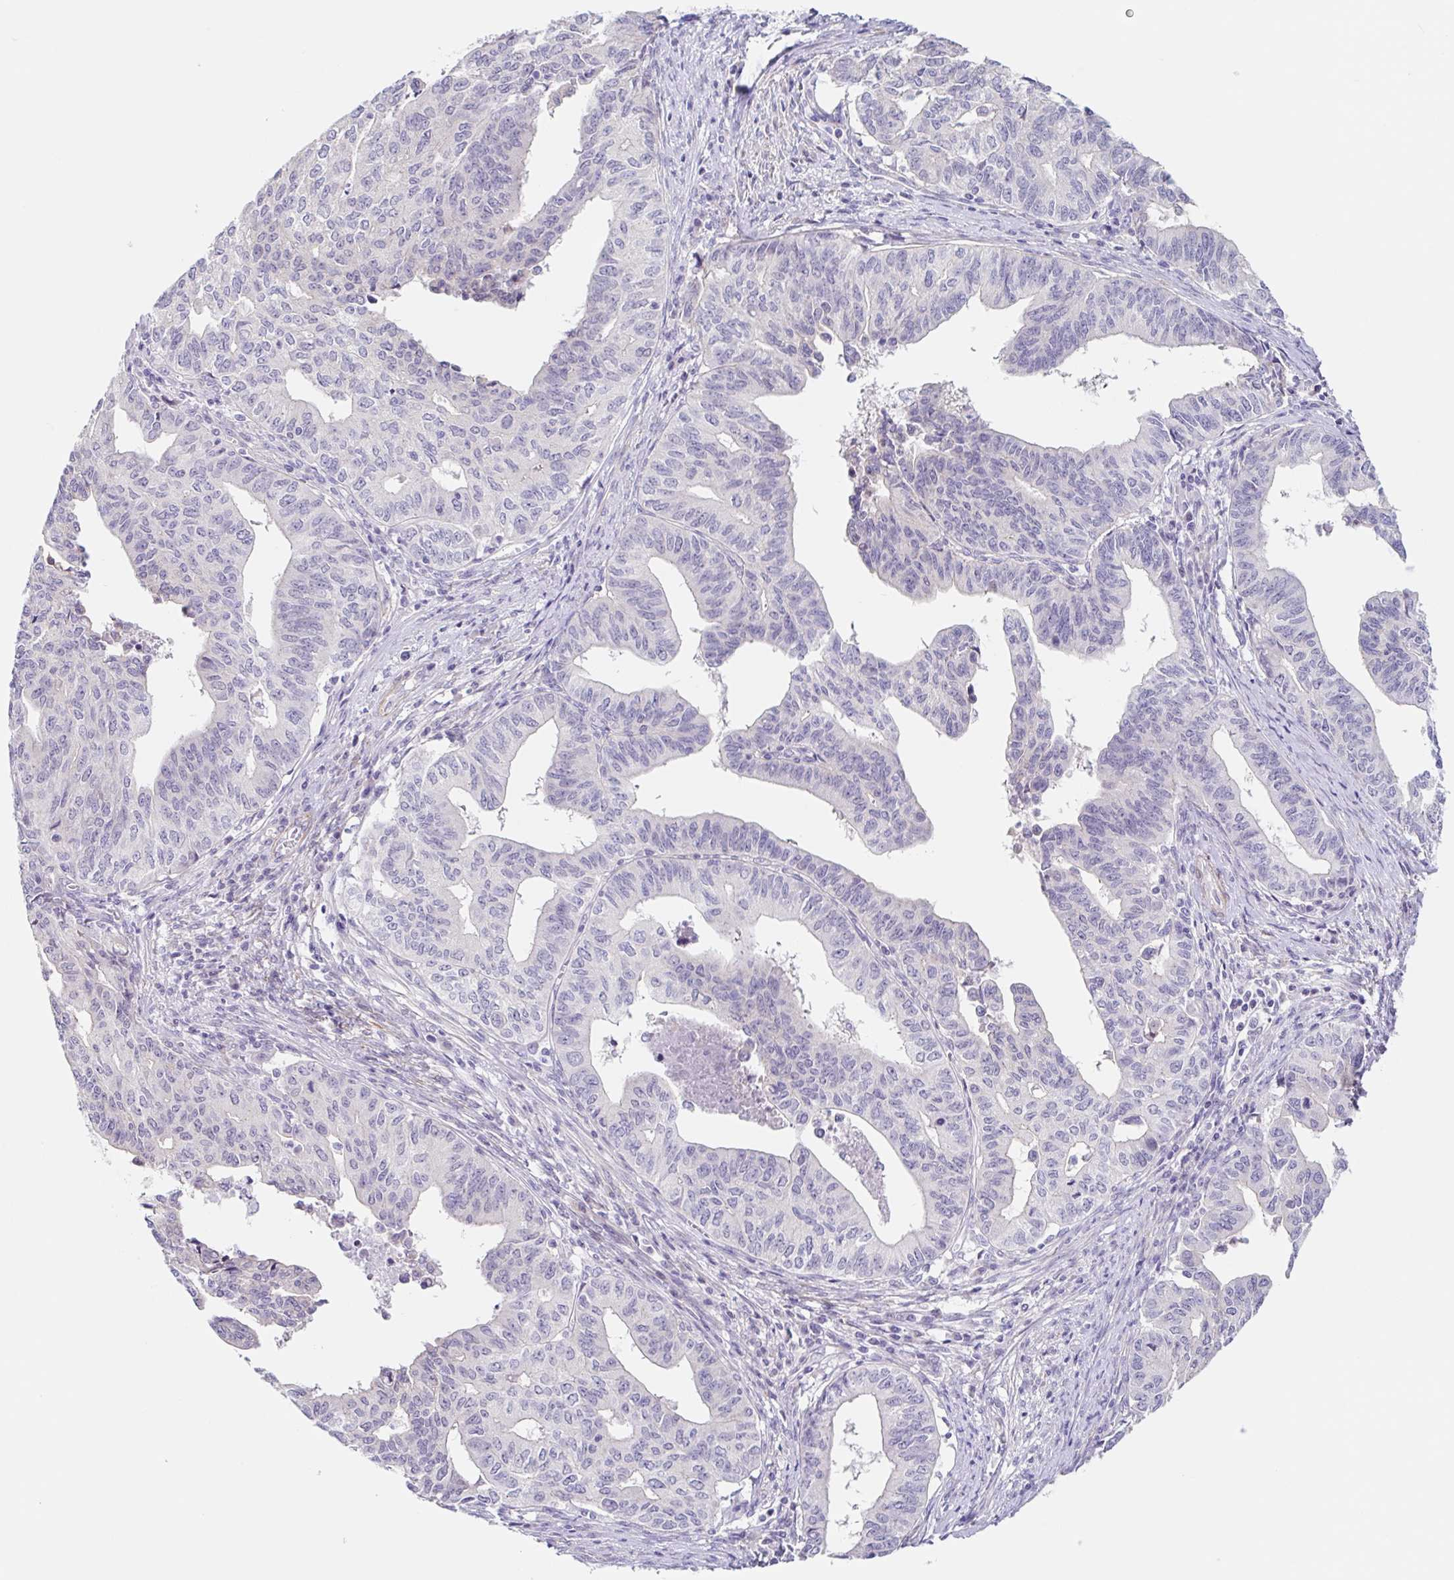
{"staining": {"intensity": "negative", "quantity": "none", "location": "none"}, "tissue": "endometrial cancer", "cell_type": "Tumor cells", "image_type": "cancer", "snomed": [{"axis": "morphology", "description": "Adenocarcinoma, NOS"}, {"axis": "topography", "description": "Endometrium"}], "caption": "High power microscopy image of an IHC histopathology image of endometrial cancer (adenocarcinoma), revealing no significant staining in tumor cells.", "gene": "DCAF17", "patient": {"sex": "female", "age": 65}}